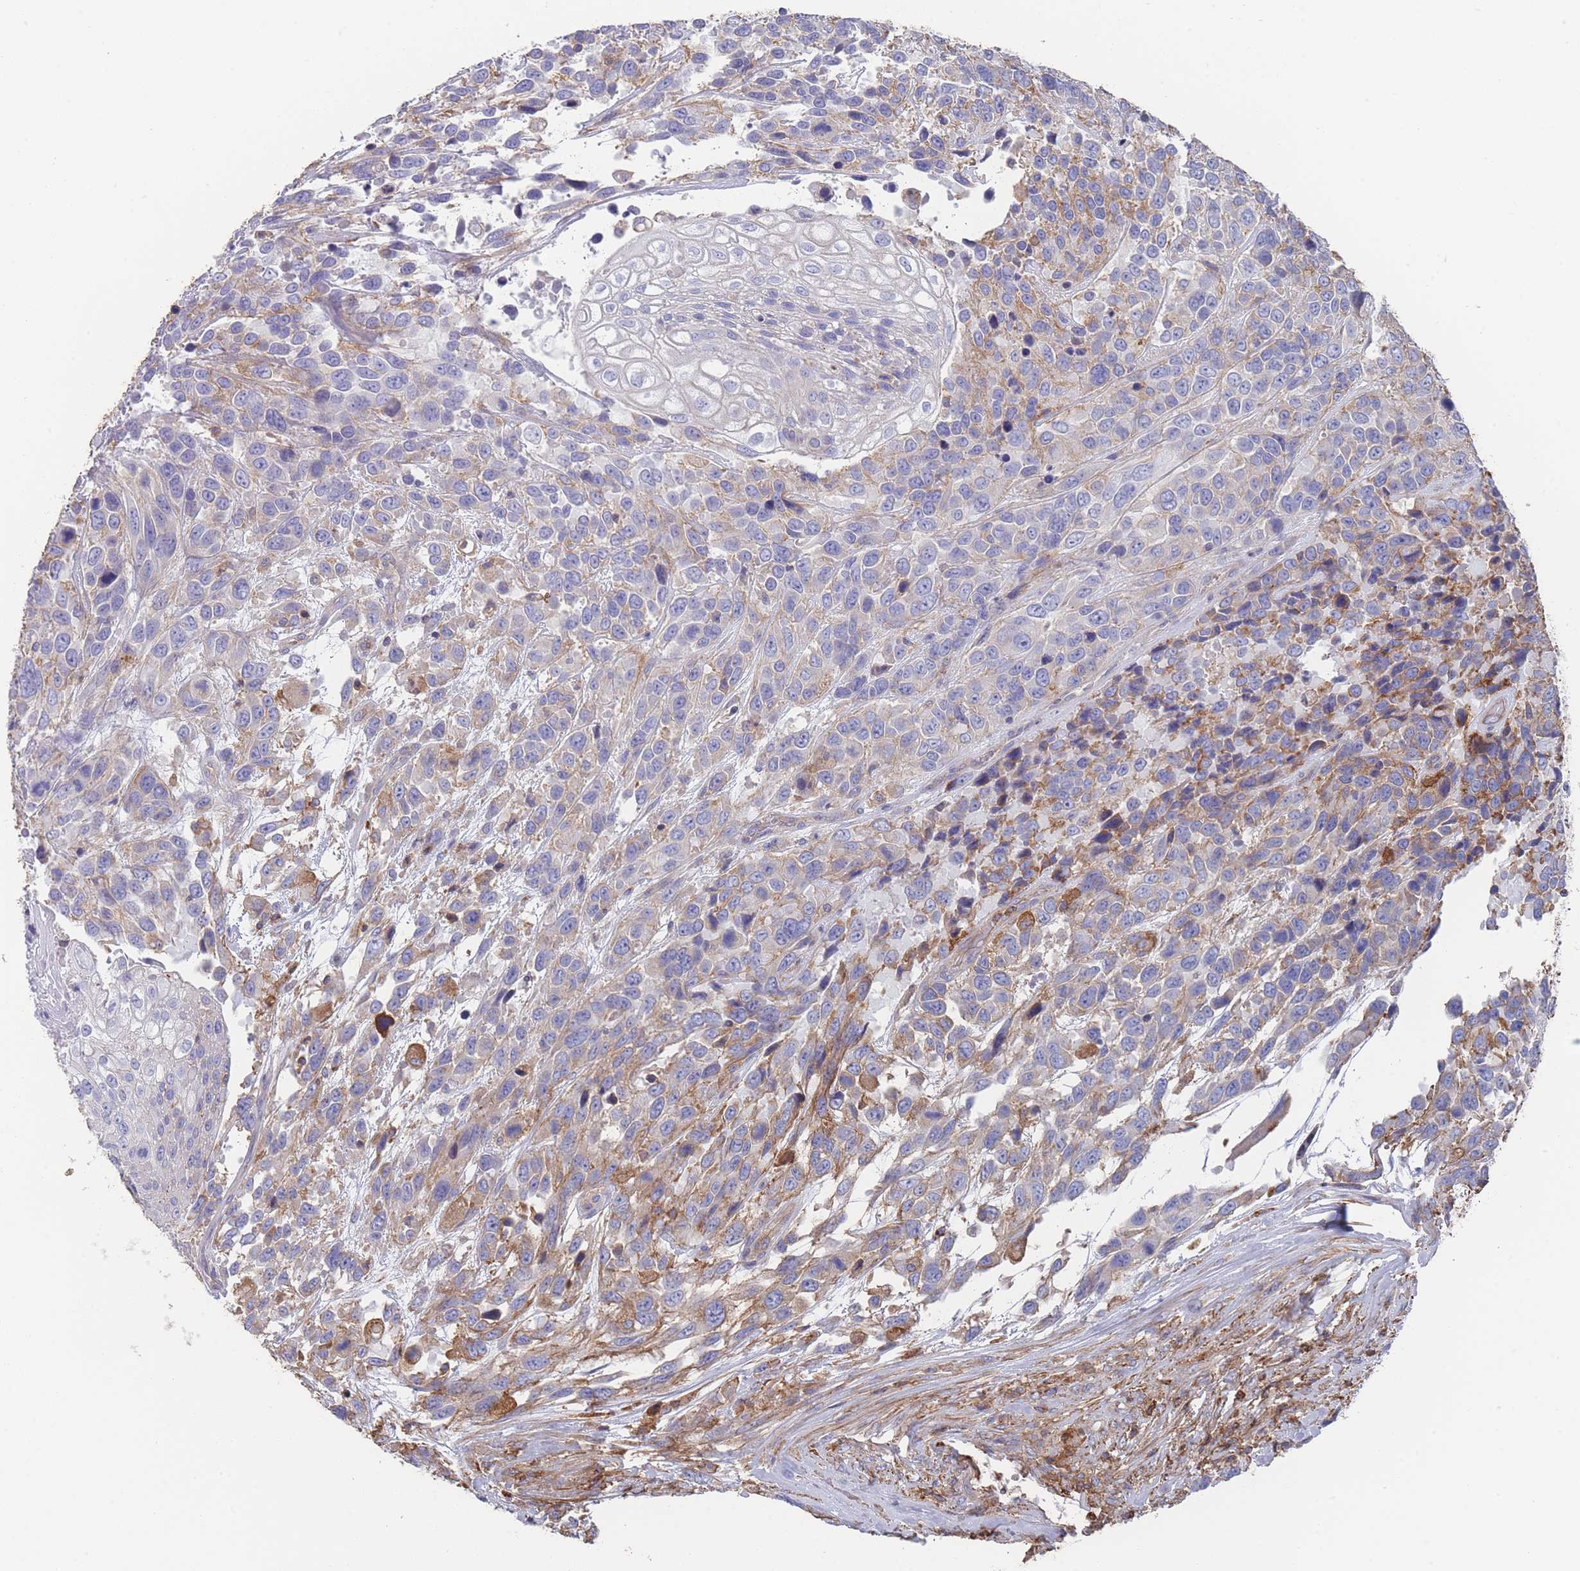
{"staining": {"intensity": "moderate", "quantity": "<25%", "location": "cytoplasmic/membranous"}, "tissue": "urothelial cancer", "cell_type": "Tumor cells", "image_type": "cancer", "snomed": [{"axis": "morphology", "description": "Urothelial carcinoma, High grade"}, {"axis": "topography", "description": "Urinary bladder"}], "caption": "Moderate cytoplasmic/membranous expression is appreciated in approximately <25% of tumor cells in urothelial cancer. (Brightfield microscopy of DAB IHC at high magnification).", "gene": "SCCPDH", "patient": {"sex": "female", "age": 70}}